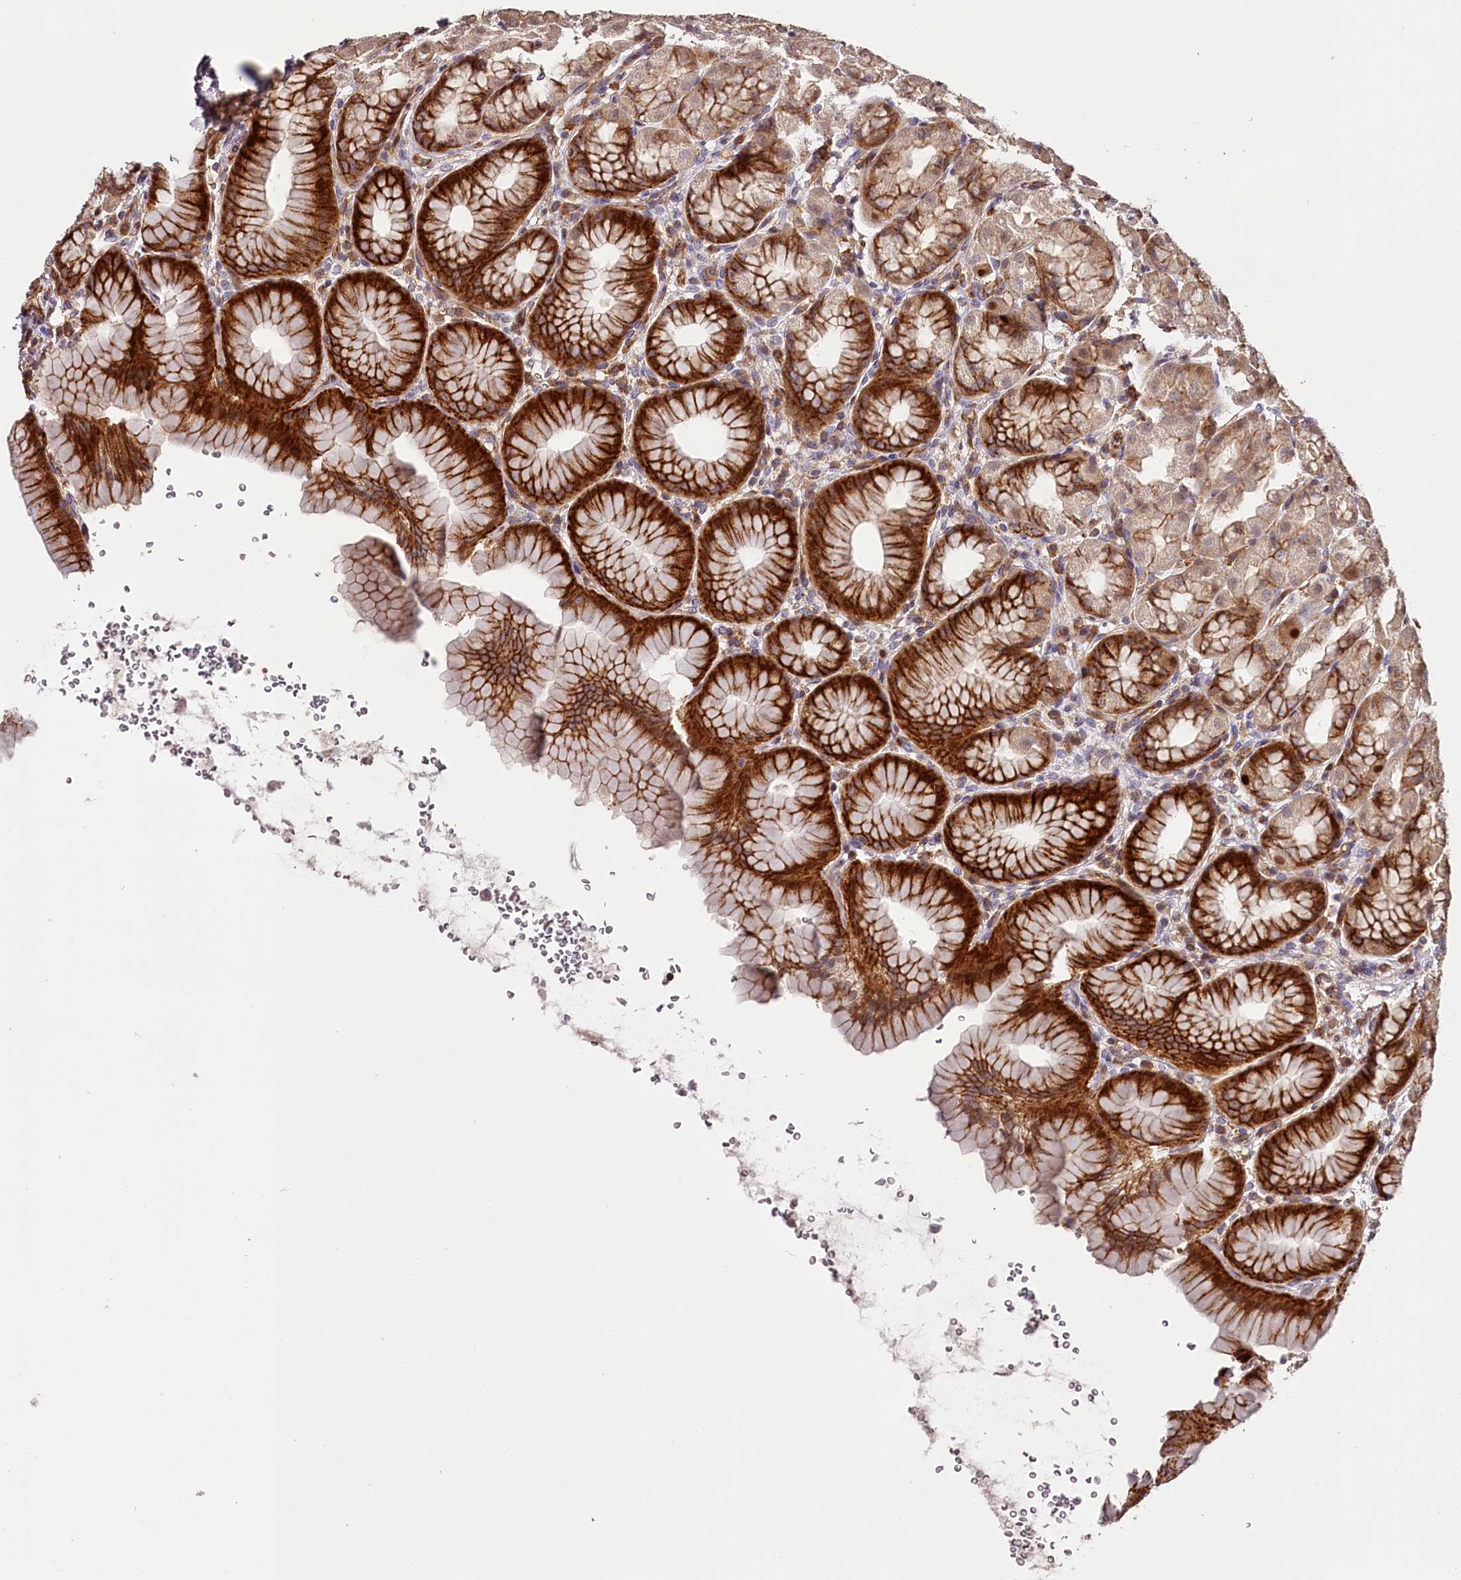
{"staining": {"intensity": "strong", "quantity": ">75%", "location": "cytoplasmic/membranous"}, "tissue": "stomach", "cell_type": "Glandular cells", "image_type": "normal", "snomed": [{"axis": "morphology", "description": "Normal tissue, NOS"}, {"axis": "topography", "description": "Stomach"}], "caption": "A brown stain shows strong cytoplasmic/membranous positivity of a protein in glandular cells of normal human stomach.", "gene": "KIF14", "patient": {"sex": "male", "age": 42}}